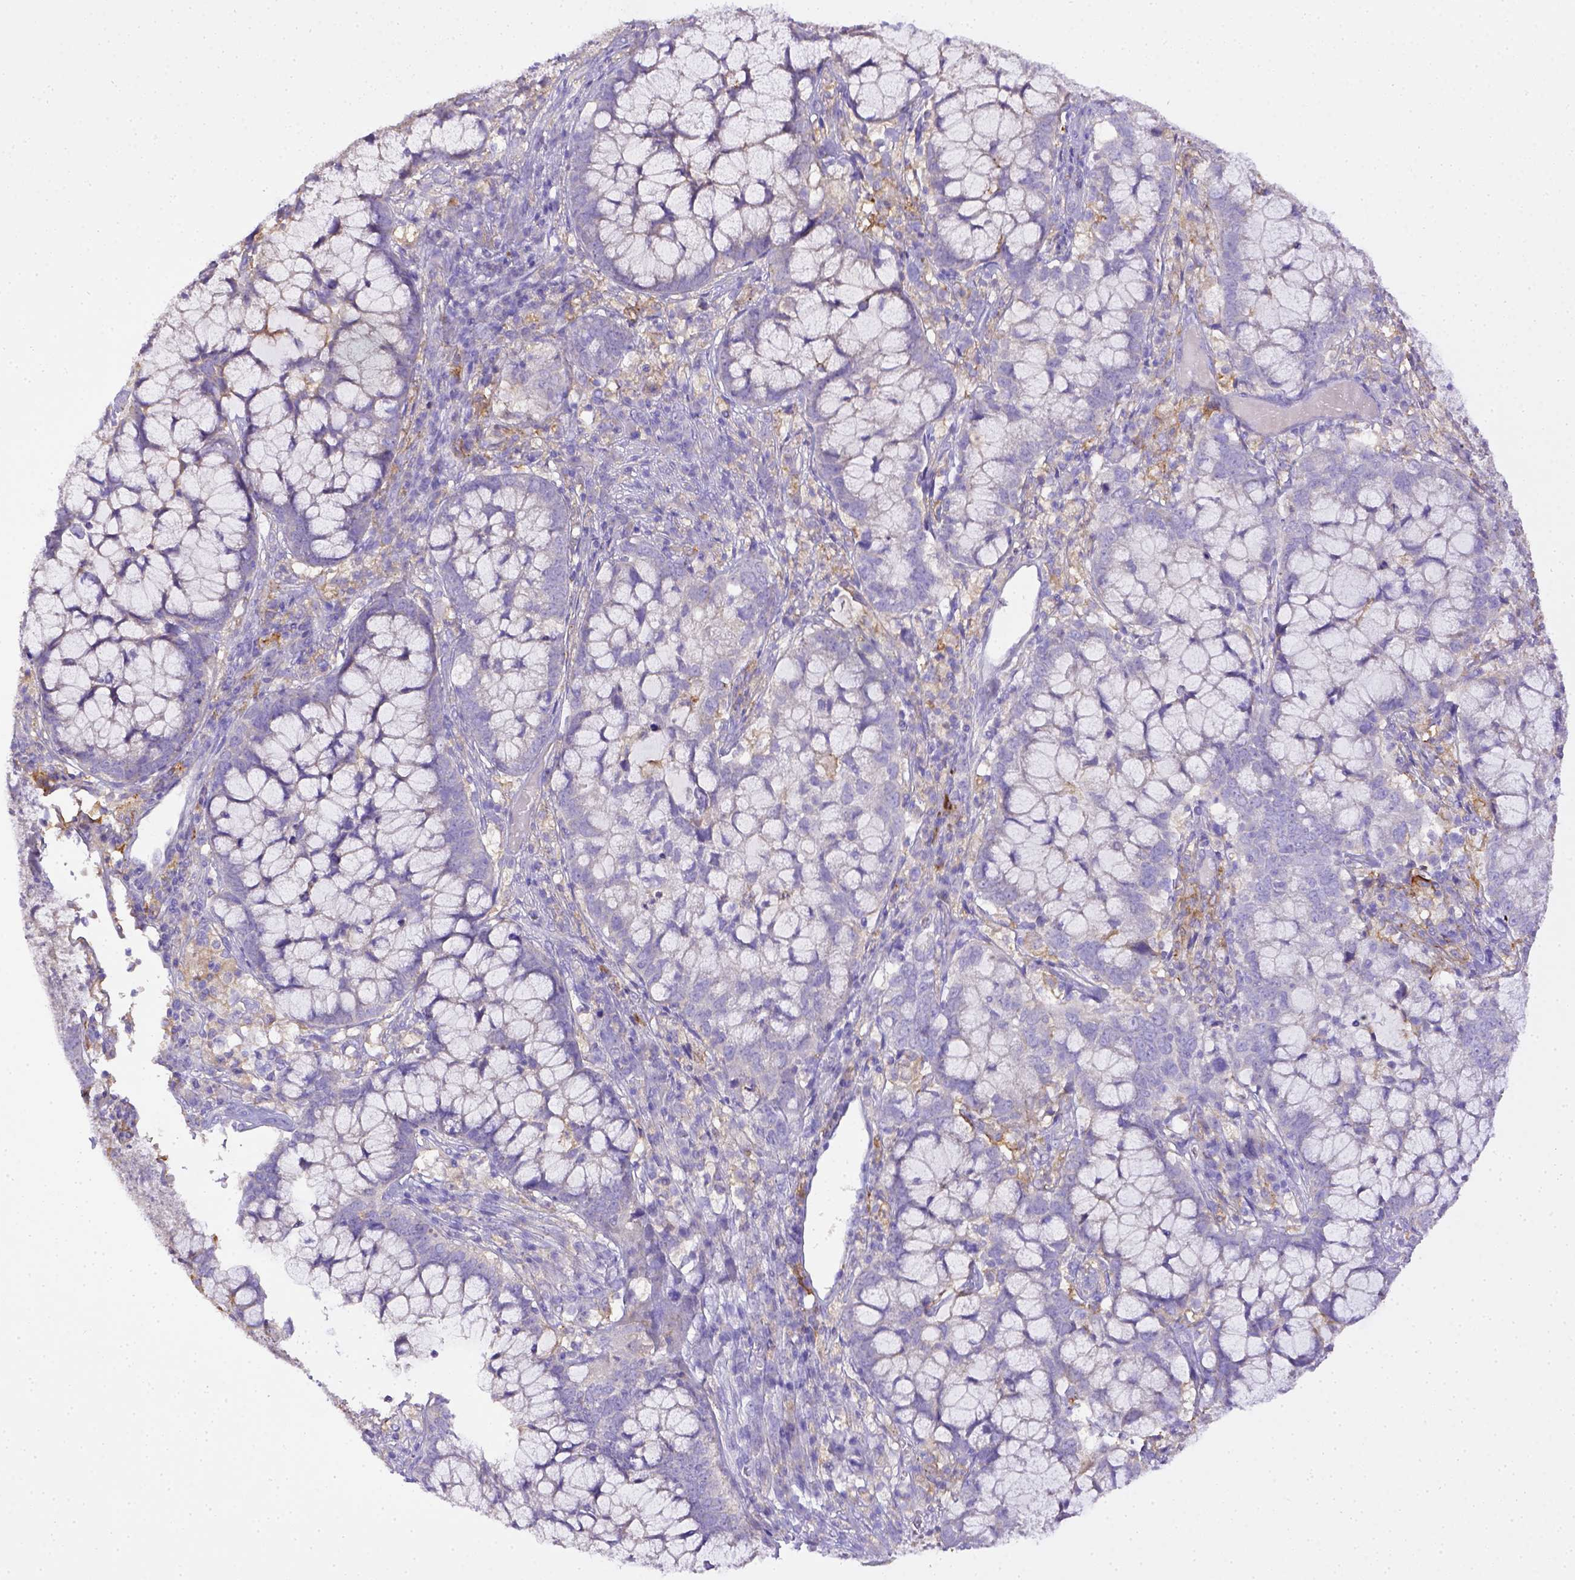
{"staining": {"intensity": "negative", "quantity": "none", "location": "none"}, "tissue": "cervical cancer", "cell_type": "Tumor cells", "image_type": "cancer", "snomed": [{"axis": "morphology", "description": "Adenocarcinoma, NOS"}, {"axis": "topography", "description": "Cervix"}], "caption": "Immunohistochemistry micrograph of neoplastic tissue: human cervical cancer (adenocarcinoma) stained with DAB (3,3'-diaminobenzidine) shows no significant protein staining in tumor cells. Nuclei are stained in blue.", "gene": "CD40", "patient": {"sex": "female", "age": 40}}